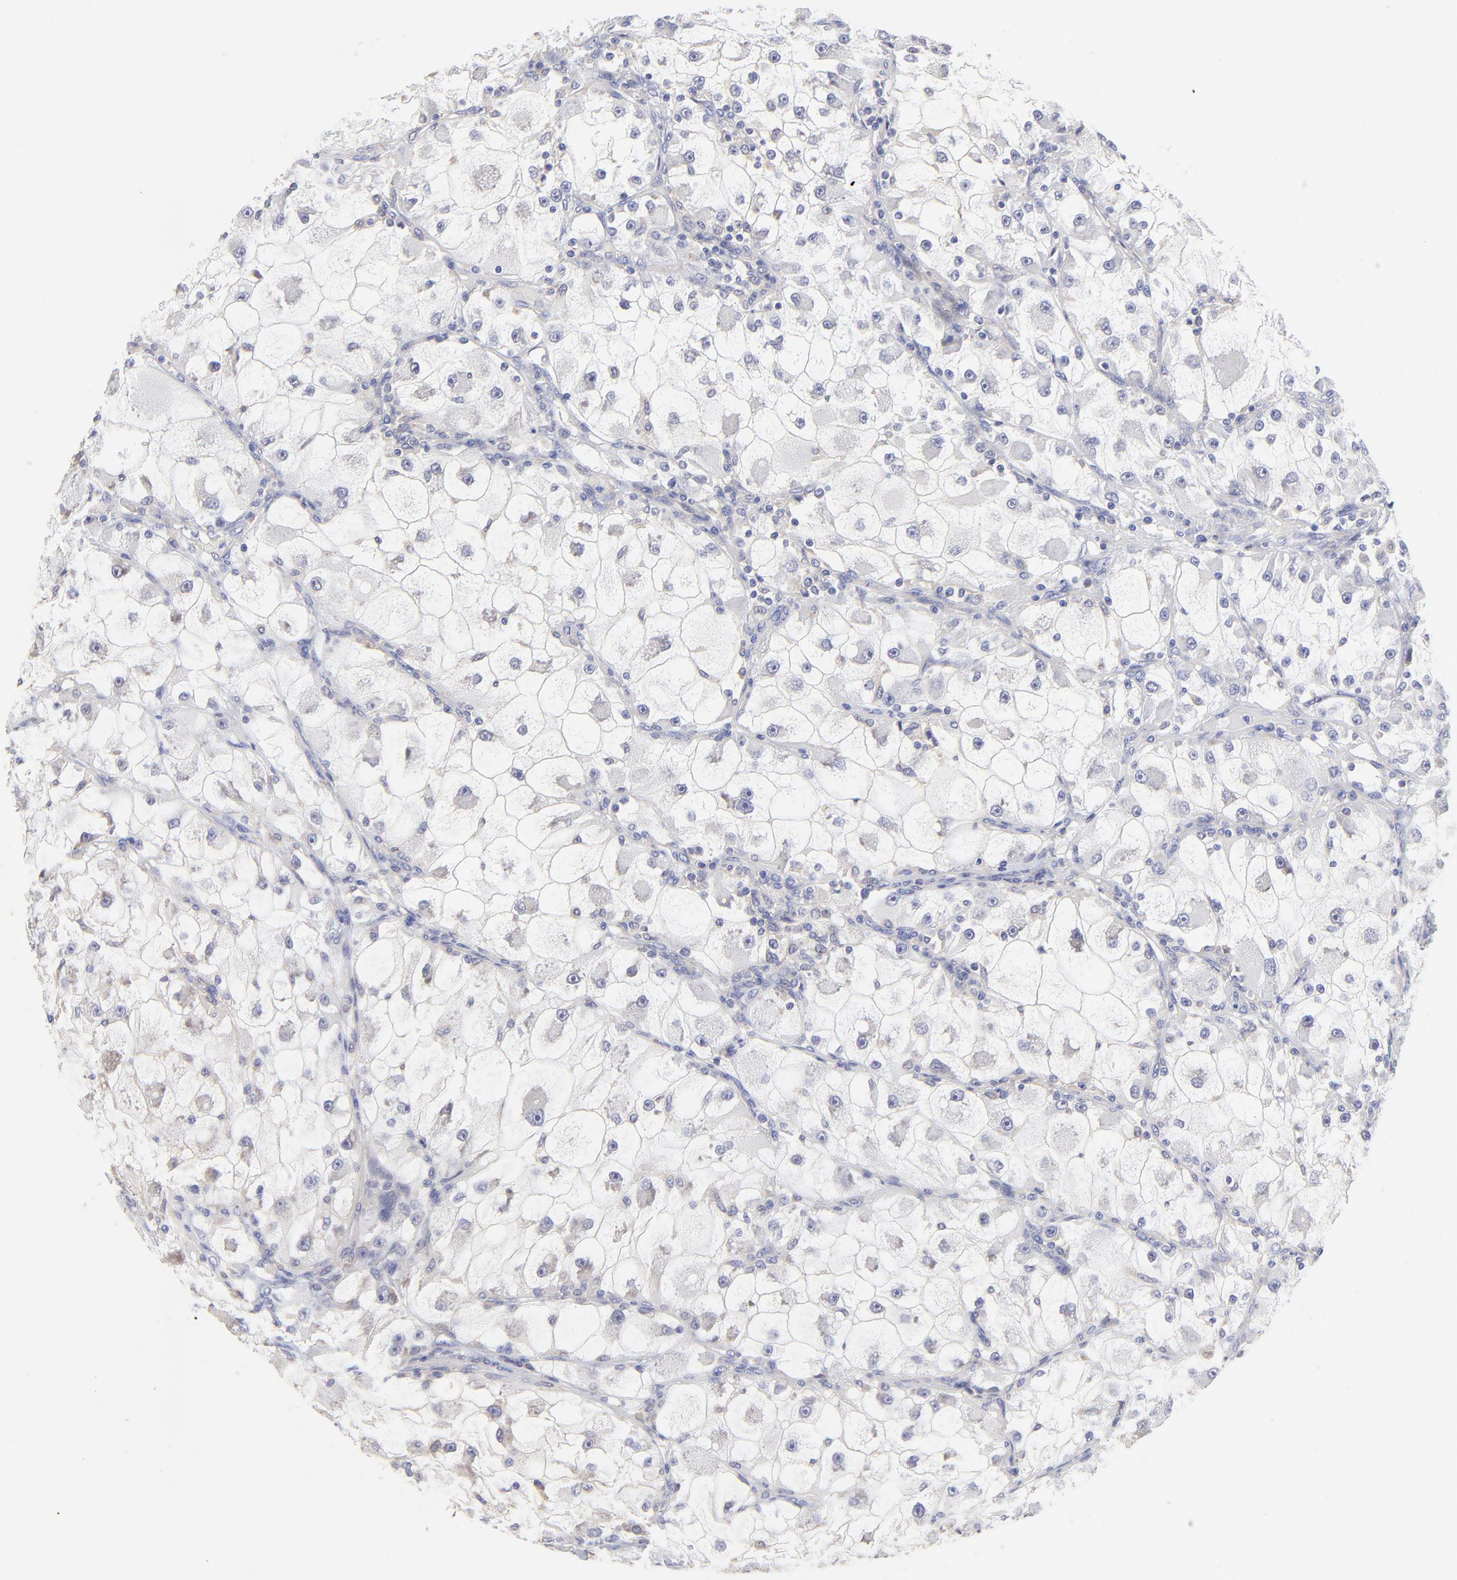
{"staining": {"intensity": "negative", "quantity": "none", "location": "none"}, "tissue": "renal cancer", "cell_type": "Tumor cells", "image_type": "cancer", "snomed": [{"axis": "morphology", "description": "Adenocarcinoma, NOS"}, {"axis": "topography", "description": "Kidney"}], "caption": "Immunohistochemical staining of renal cancer (adenocarcinoma) reveals no significant expression in tumor cells. (Brightfield microscopy of DAB immunohistochemistry at high magnification).", "gene": "LHFPL1", "patient": {"sex": "female", "age": 73}}